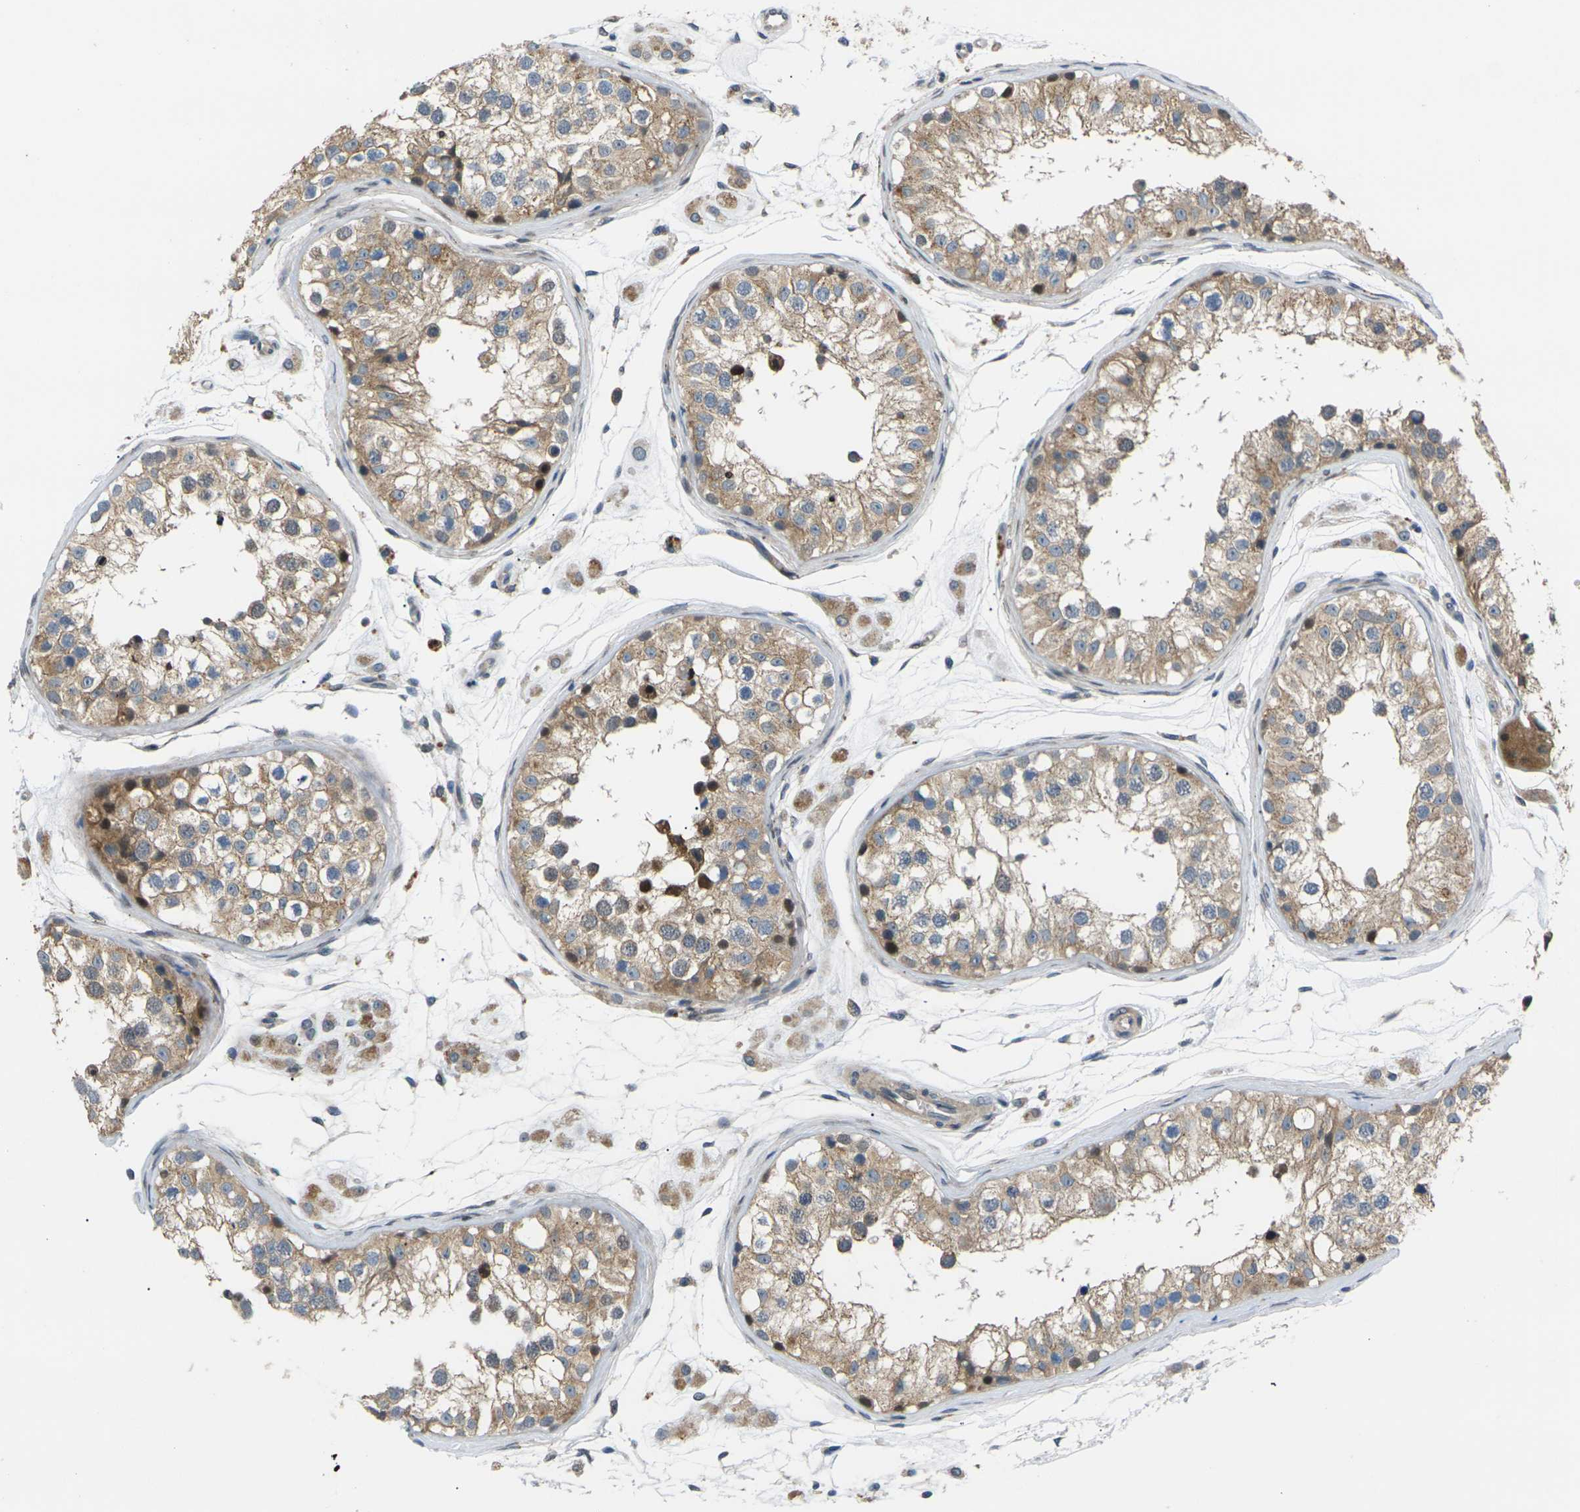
{"staining": {"intensity": "moderate", "quantity": ">75%", "location": "cytoplasmic/membranous"}, "tissue": "testis", "cell_type": "Cells in seminiferous ducts", "image_type": "normal", "snomed": [{"axis": "morphology", "description": "Normal tissue, NOS"}, {"axis": "morphology", "description": "Adenocarcinoma, metastatic, NOS"}, {"axis": "topography", "description": "Testis"}], "caption": "Immunohistochemistry (IHC) of benign human testis exhibits medium levels of moderate cytoplasmic/membranous expression in about >75% of cells in seminiferous ducts.", "gene": "RPS6KA3", "patient": {"sex": "male", "age": 26}}